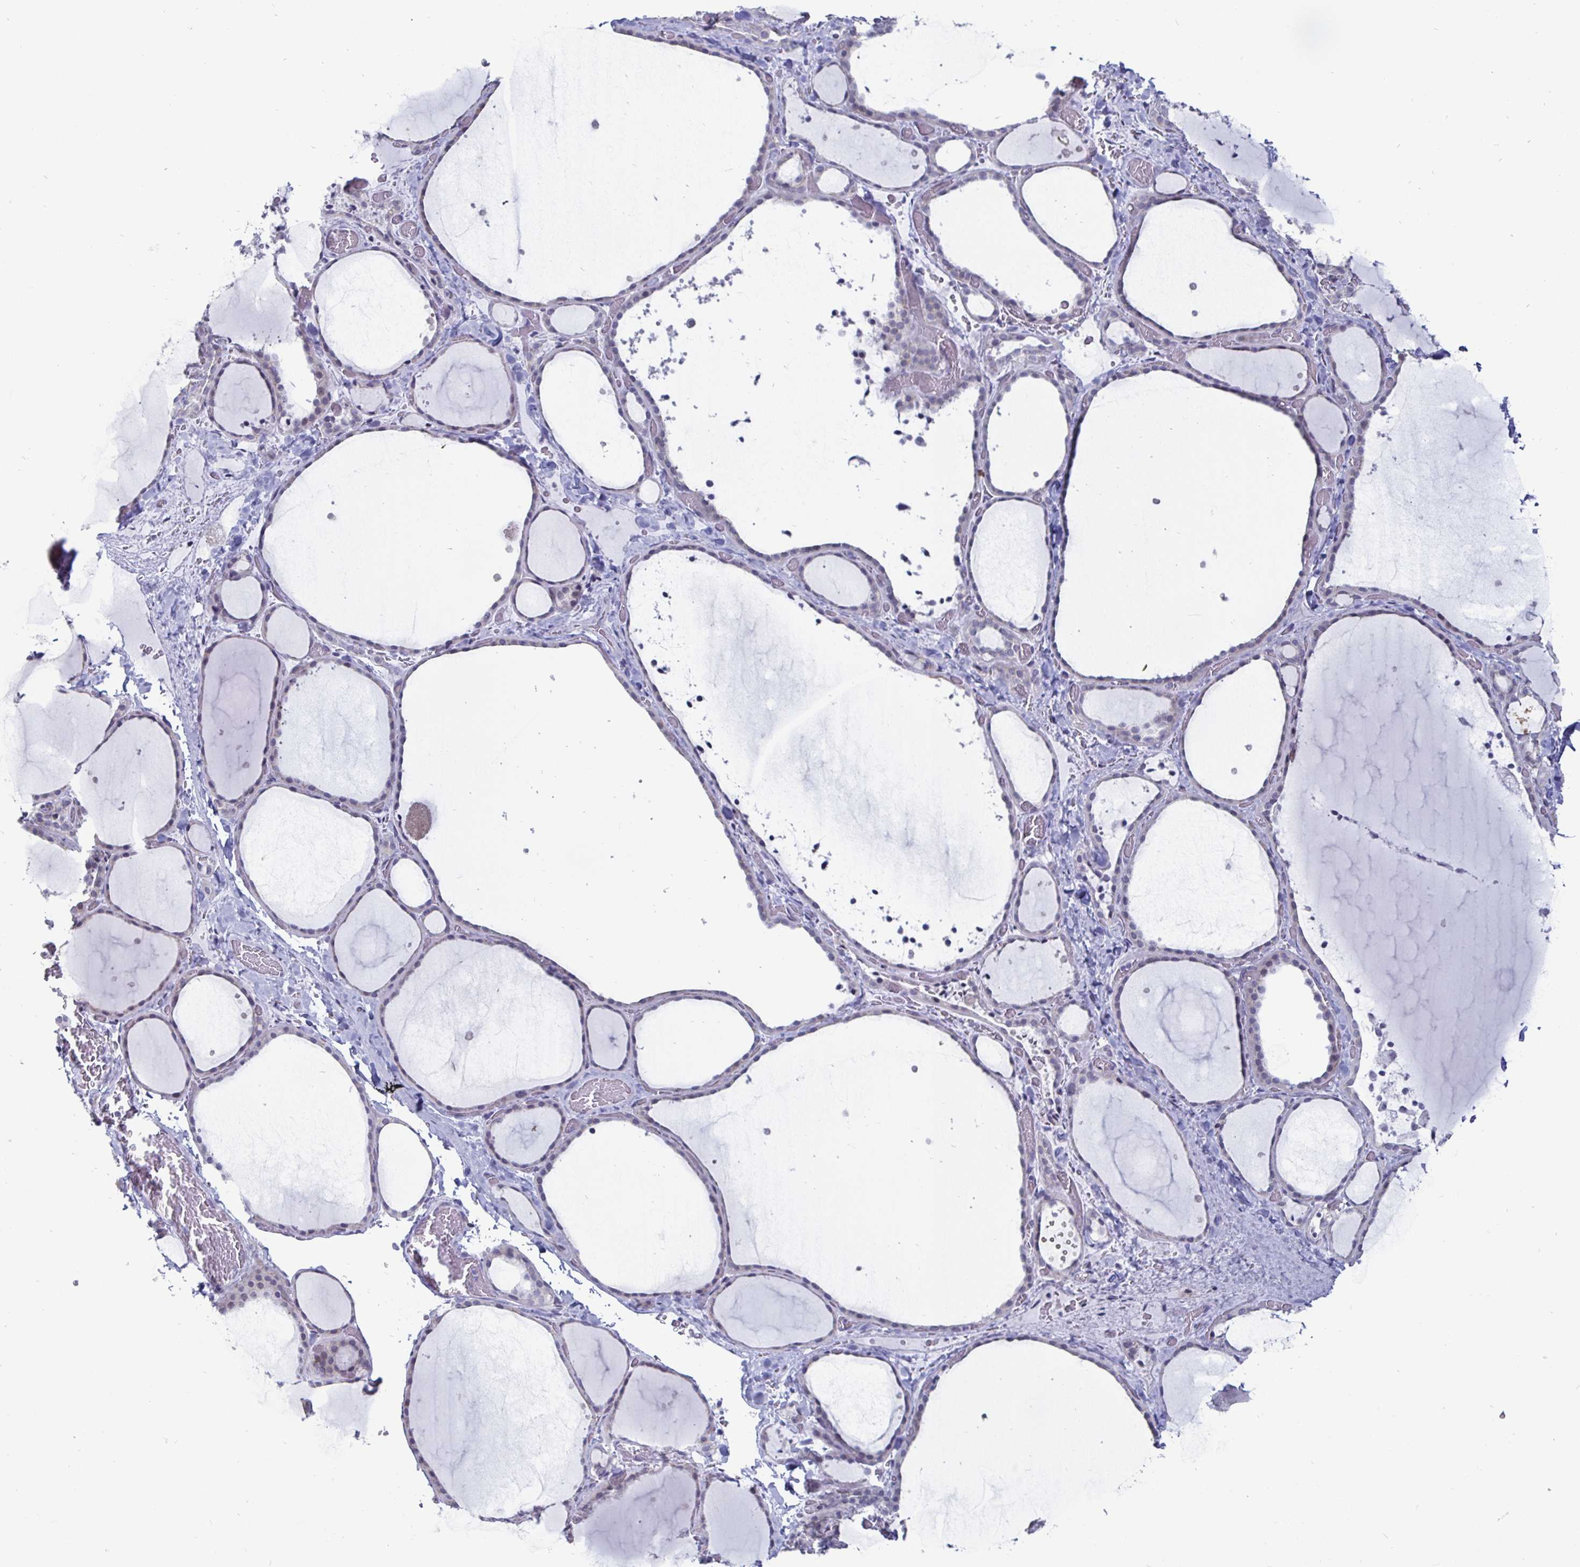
{"staining": {"intensity": "negative", "quantity": "none", "location": "none"}, "tissue": "thyroid gland", "cell_type": "Glandular cells", "image_type": "normal", "snomed": [{"axis": "morphology", "description": "Normal tissue, NOS"}, {"axis": "topography", "description": "Thyroid gland"}], "caption": "IHC histopathology image of normal thyroid gland stained for a protein (brown), which demonstrates no positivity in glandular cells. The staining is performed using DAB (3,3'-diaminobenzidine) brown chromogen with nuclei counter-stained in using hematoxylin.", "gene": "OOSP2", "patient": {"sex": "female", "age": 36}}